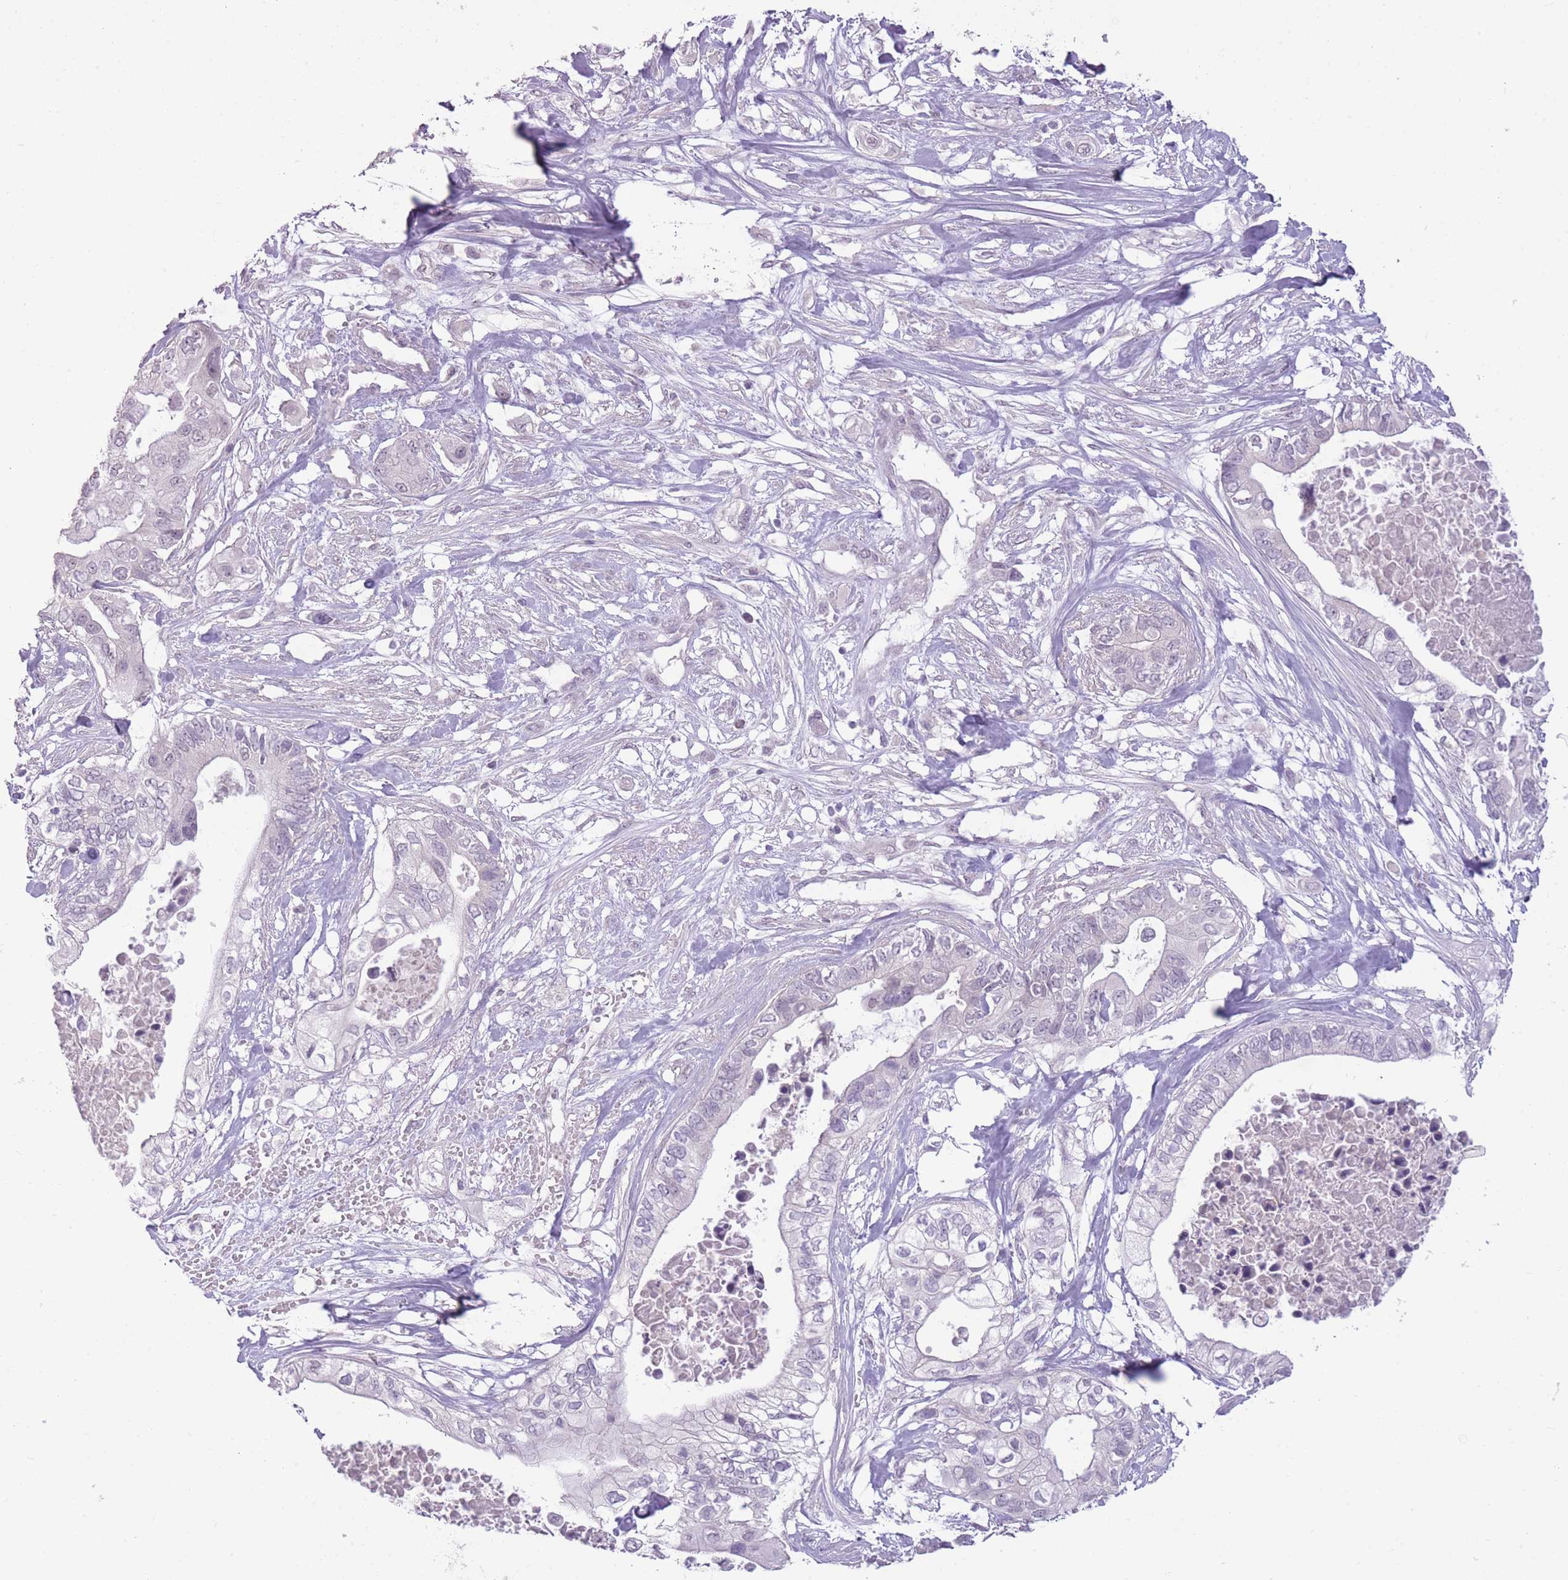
{"staining": {"intensity": "negative", "quantity": "none", "location": "none"}, "tissue": "pancreatic cancer", "cell_type": "Tumor cells", "image_type": "cancer", "snomed": [{"axis": "morphology", "description": "Adenocarcinoma, NOS"}, {"axis": "topography", "description": "Pancreas"}], "caption": "Pancreatic cancer was stained to show a protein in brown. There is no significant positivity in tumor cells. Nuclei are stained in blue.", "gene": "ZBTB24", "patient": {"sex": "female", "age": 63}}